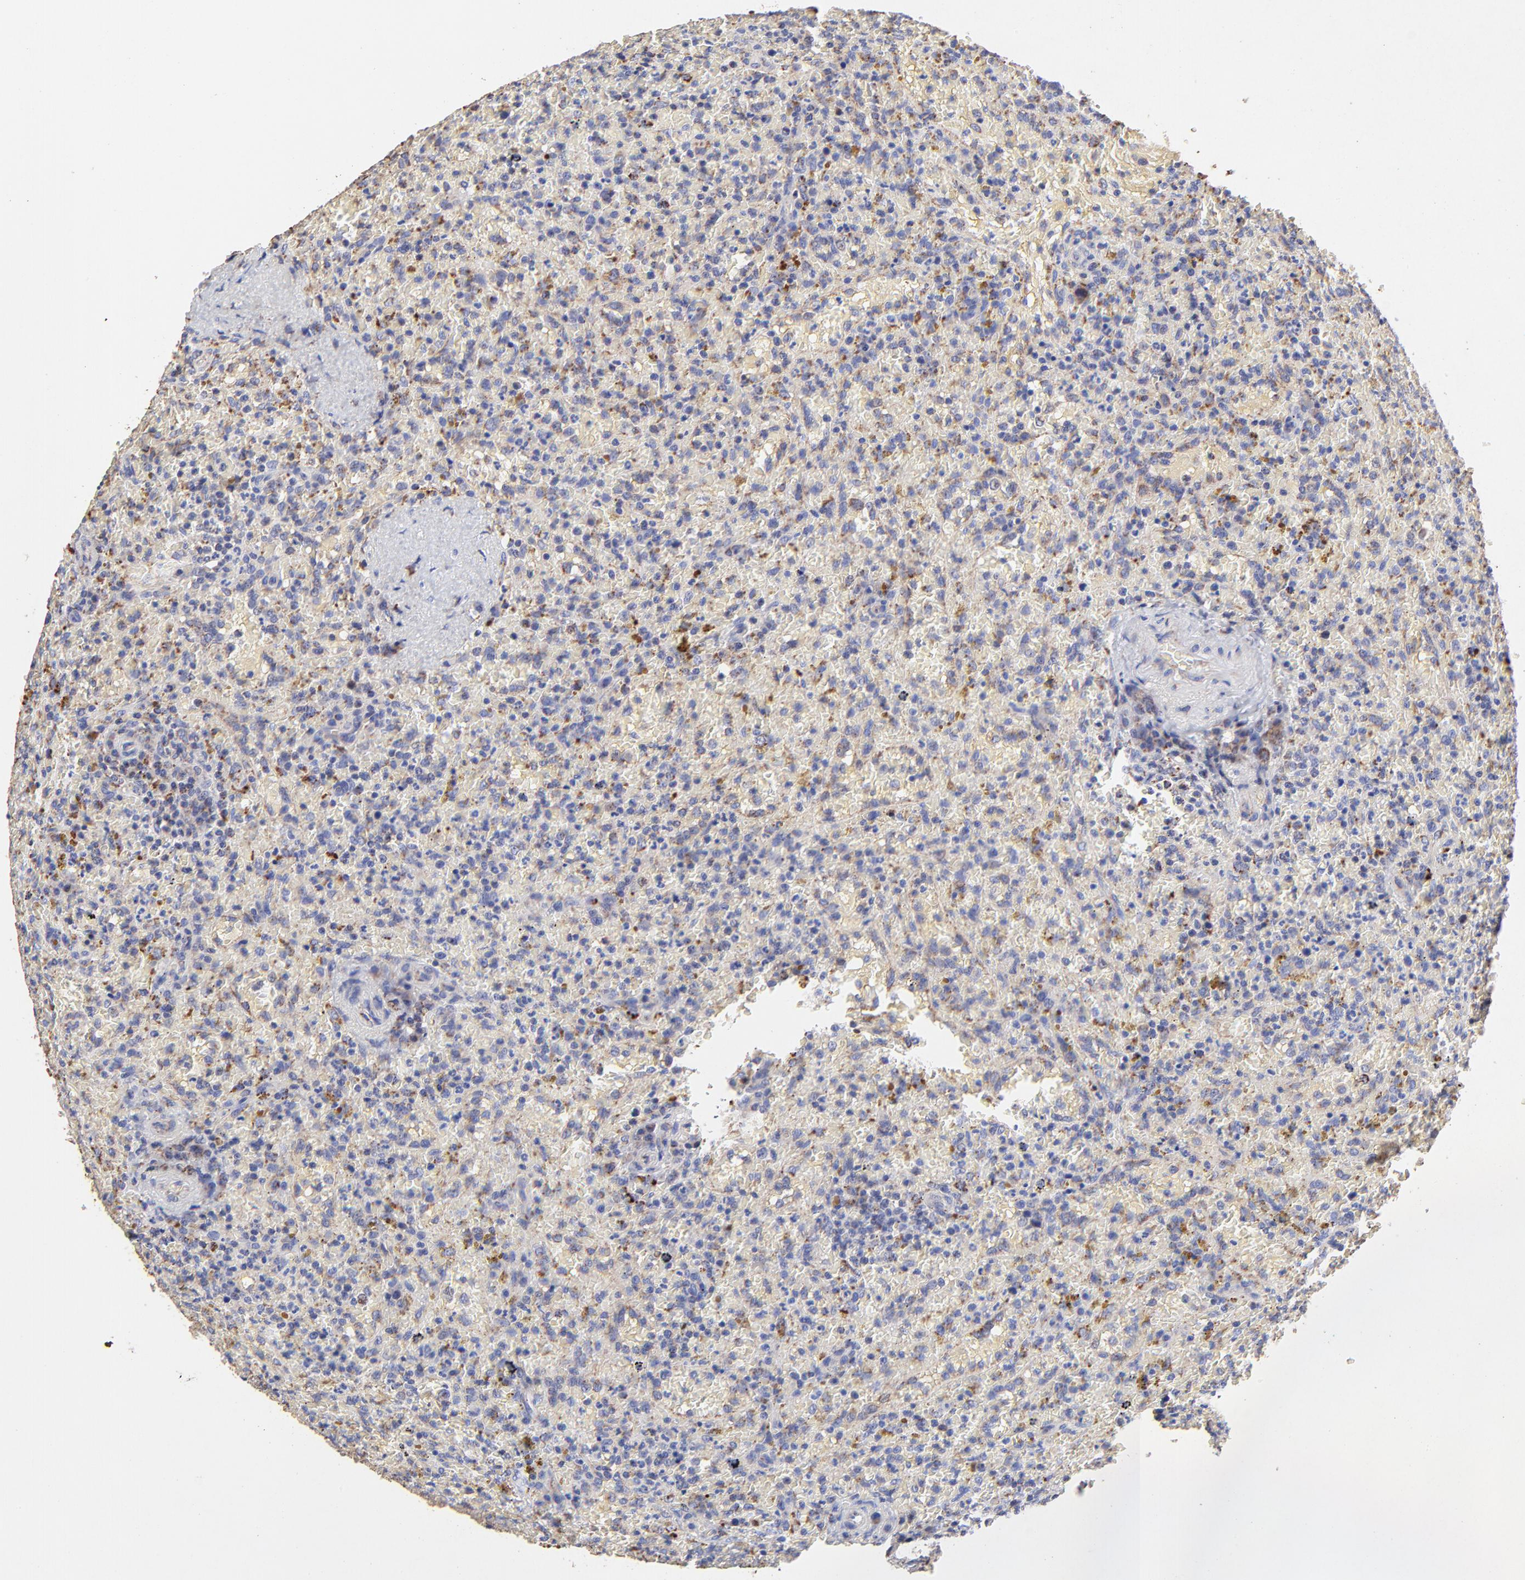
{"staining": {"intensity": "moderate", "quantity": "<25%", "location": "cytoplasmic/membranous"}, "tissue": "lymphoma", "cell_type": "Tumor cells", "image_type": "cancer", "snomed": [{"axis": "morphology", "description": "Malignant lymphoma, non-Hodgkin's type, High grade"}, {"axis": "topography", "description": "Spleen"}, {"axis": "topography", "description": "Lymph node"}], "caption": "IHC image of neoplastic tissue: human lymphoma stained using immunohistochemistry (IHC) demonstrates low levels of moderate protein expression localized specifically in the cytoplasmic/membranous of tumor cells, appearing as a cytoplasmic/membranous brown color.", "gene": "SSBP1", "patient": {"sex": "female", "age": 70}}